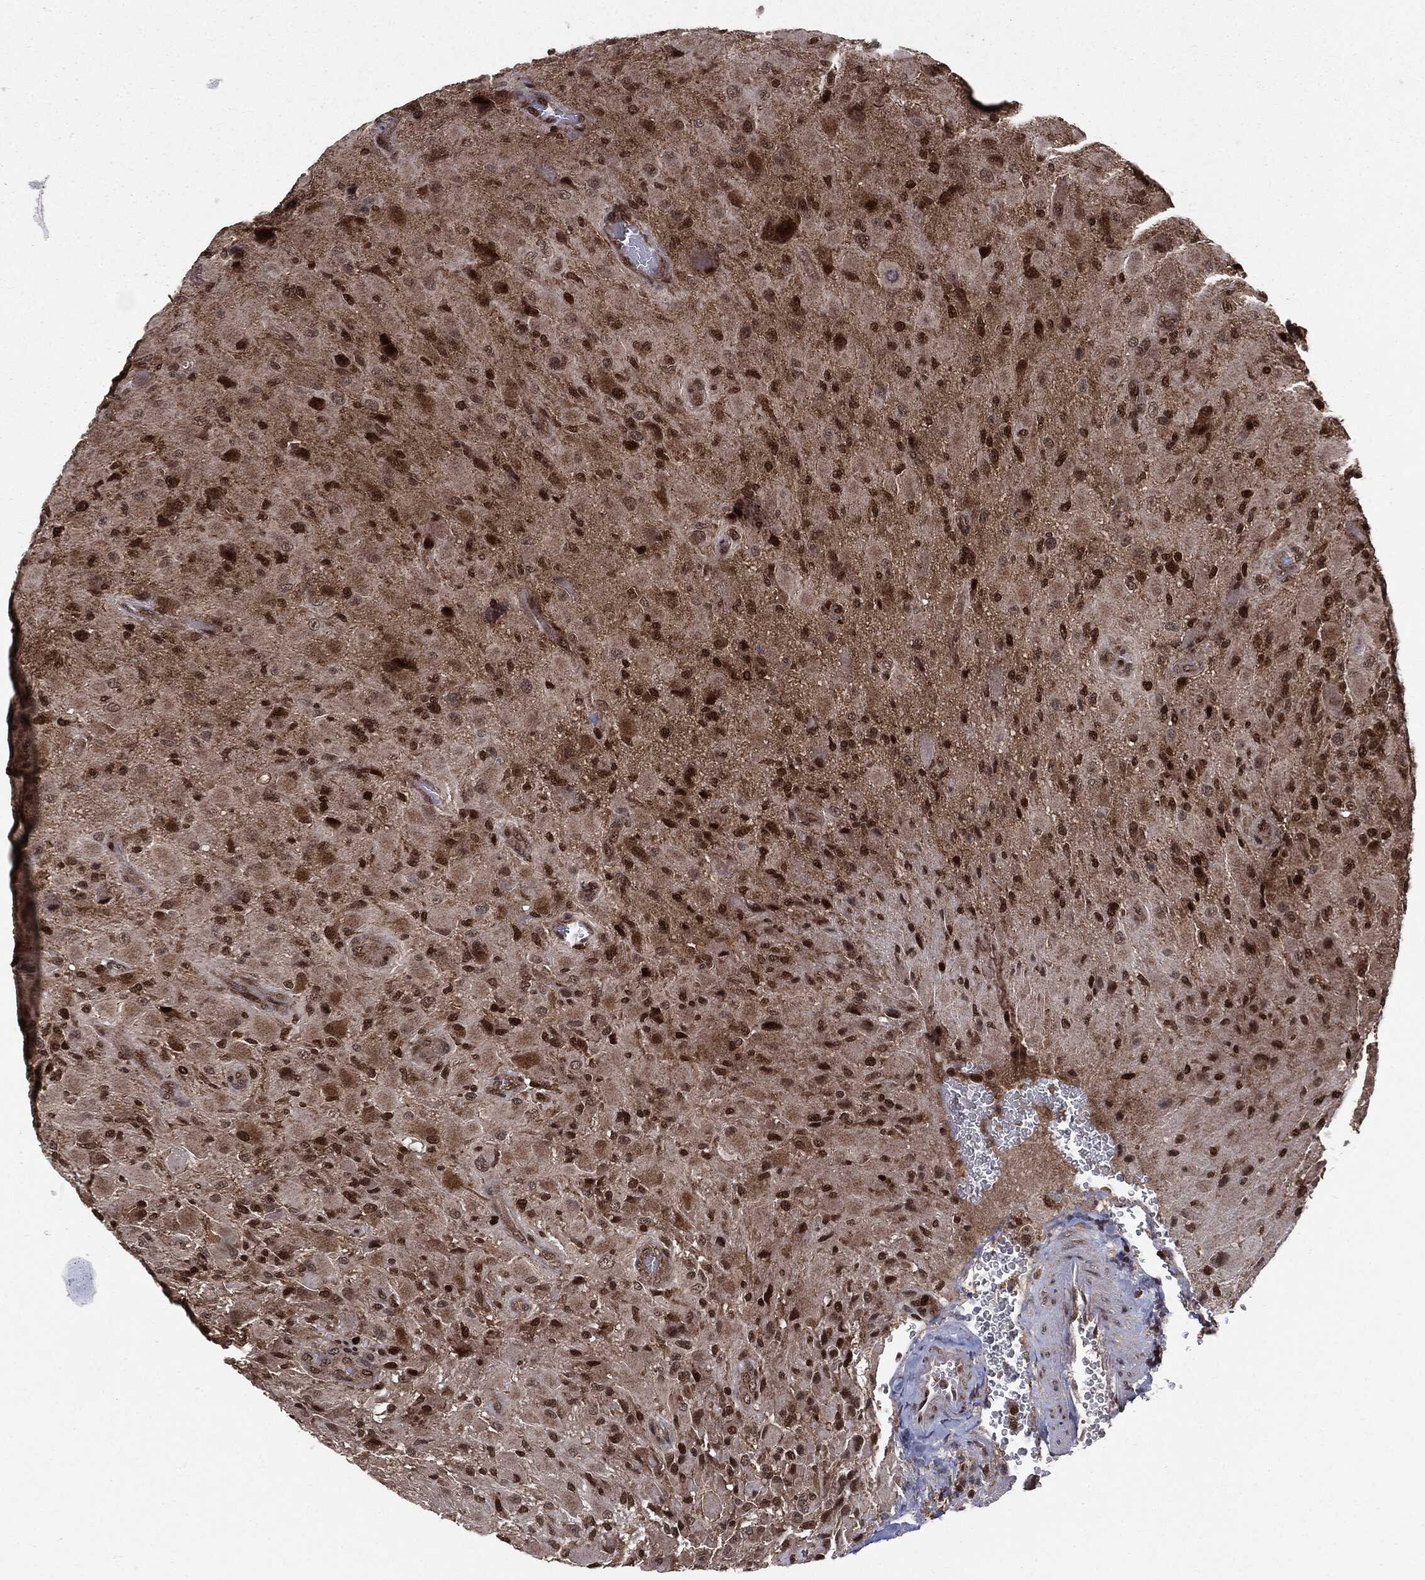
{"staining": {"intensity": "moderate", "quantity": ">75%", "location": "cytoplasmic/membranous,nuclear"}, "tissue": "glioma", "cell_type": "Tumor cells", "image_type": "cancer", "snomed": [{"axis": "morphology", "description": "Glioma, malignant, High grade"}, {"axis": "topography", "description": "Cerebral cortex"}], "caption": "Immunohistochemistry staining of glioma, which displays medium levels of moderate cytoplasmic/membranous and nuclear positivity in about >75% of tumor cells indicating moderate cytoplasmic/membranous and nuclear protein staining. The staining was performed using DAB (brown) for protein detection and nuclei were counterstained in hematoxylin (blue).", "gene": "PTPA", "patient": {"sex": "male", "age": 35}}